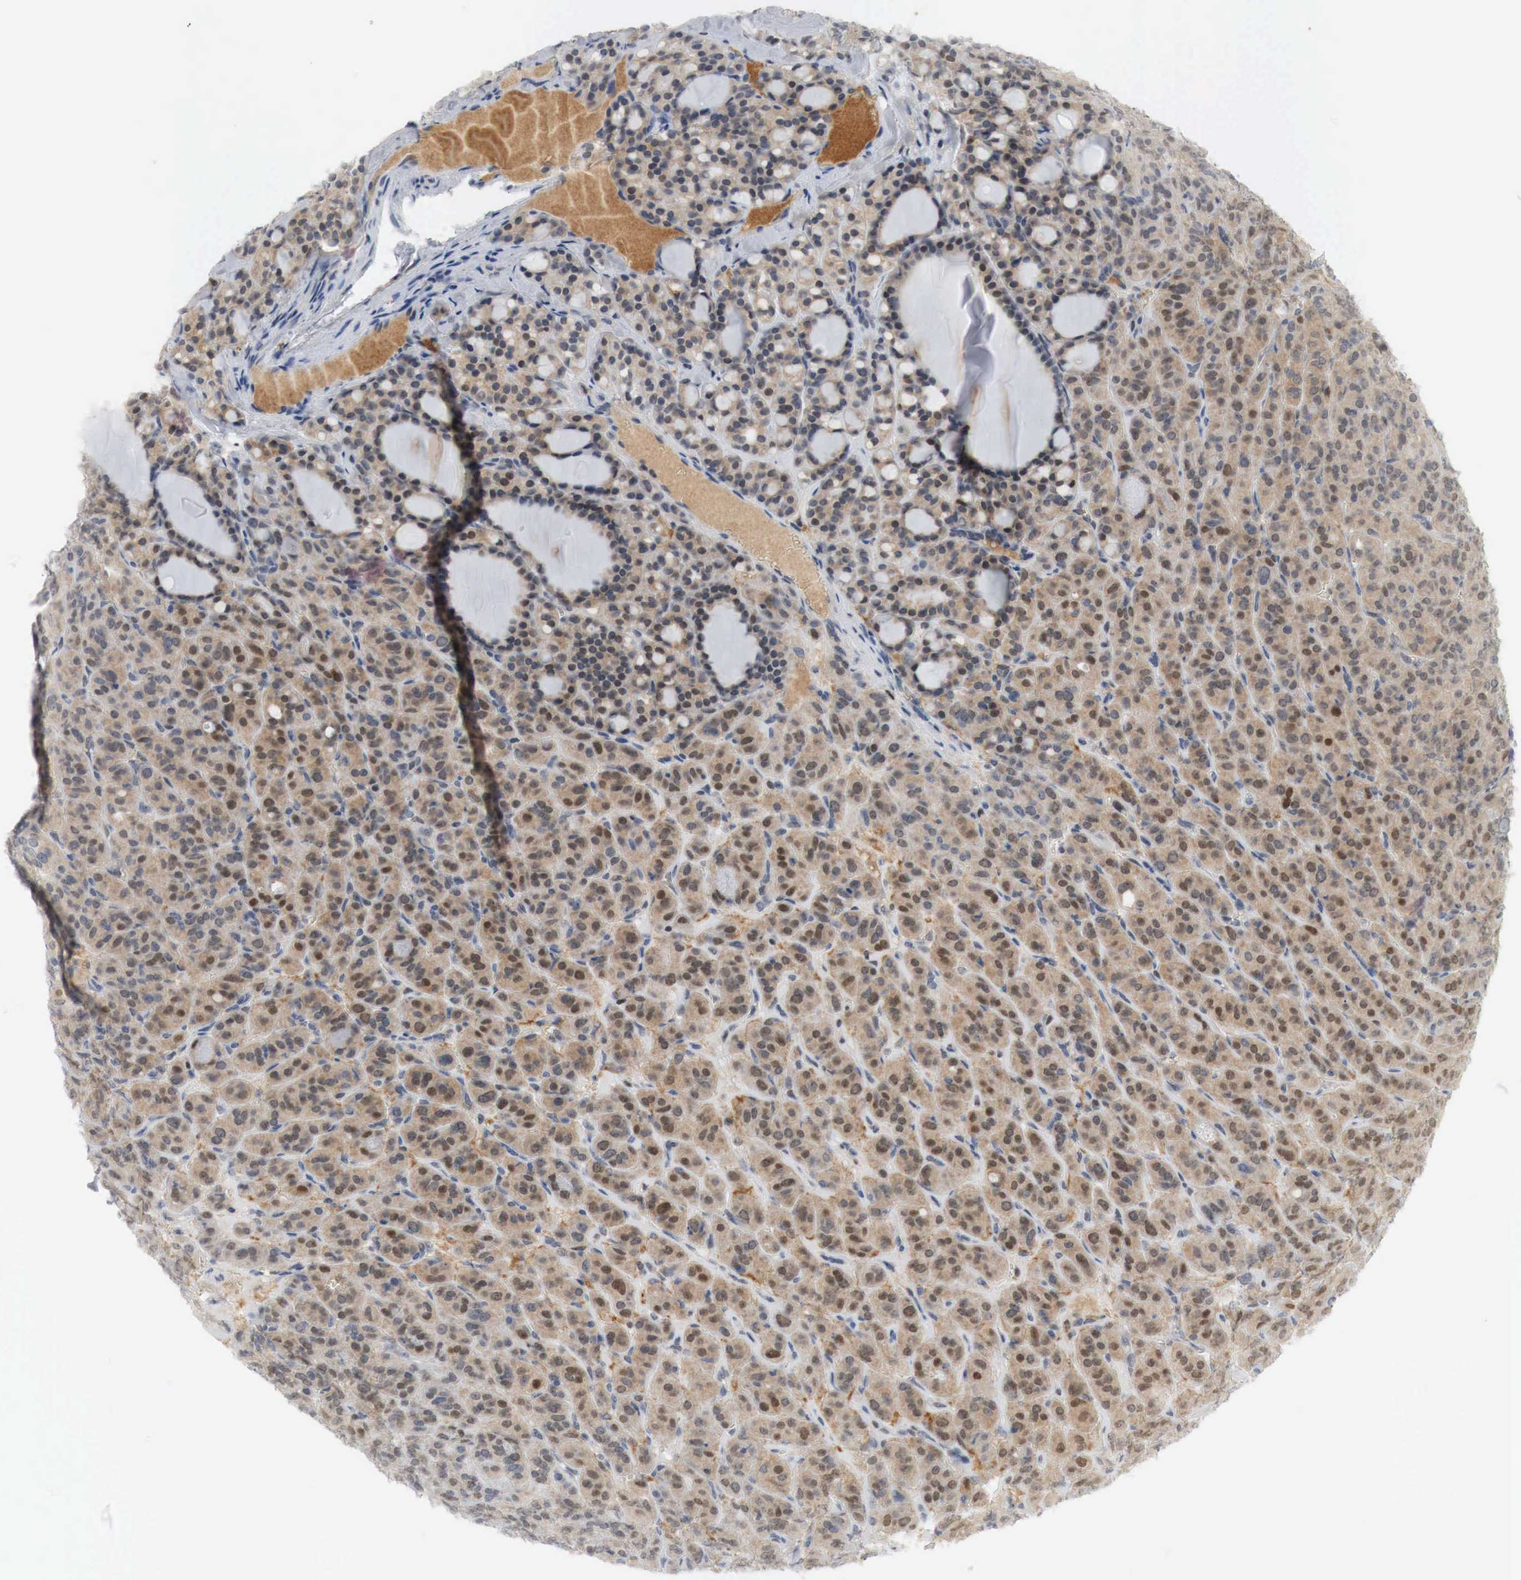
{"staining": {"intensity": "moderate", "quantity": ">75%", "location": "cytoplasmic/membranous,nuclear"}, "tissue": "thyroid cancer", "cell_type": "Tumor cells", "image_type": "cancer", "snomed": [{"axis": "morphology", "description": "Follicular adenoma carcinoma, NOS"}, {"axis": "topography", "description": "Thyroid gland"}], "caption": "Thyroid follicular adenoma carcinoma was stained to show a protein in brown. There is medium levels of moderate cytoplasmic/membranous and nuclear expression in about >75% of tumor cells.", "gene": "MYC", "patient": {"sex": "female", "age": 71}}